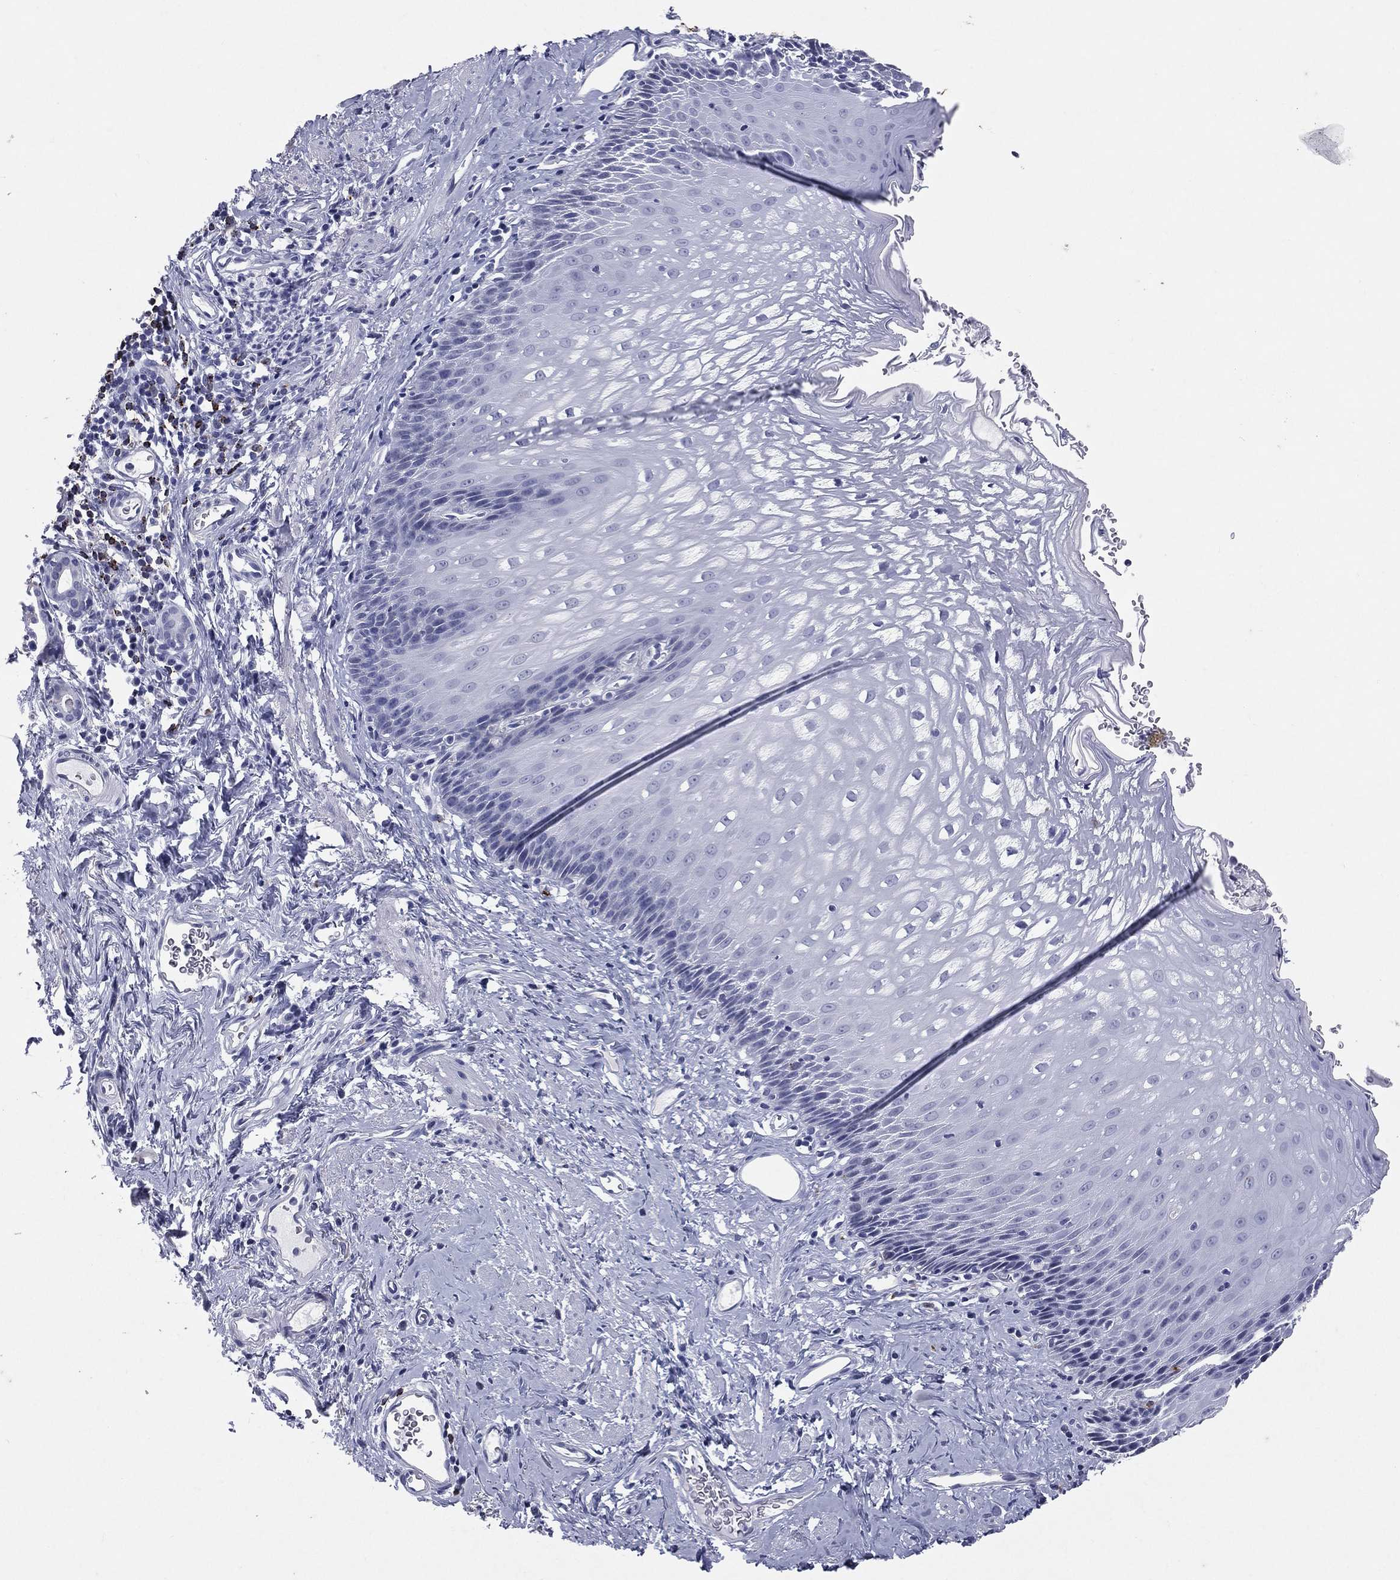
{"staining": {"intensity": "negative", "quantity": "none", "location": "none"}, "tissue": "esophagus", "cell_type": "Squamous epithelial cells", "image_type": "normal", "snomed": [{"axis": "morphology", "description": "Normal tissue, NOS"}, {"axis": "topography", "description": "Esophagus"}], "caption": "Immunohistochemistry (IHC) photomicrograph of unremarkable esophagus: esophagus stained with DAB (3,3'-diaminobenzidine) exhibits no significant protein expression in squamous epithelial cells.", "gene": "HLA", "patient": {"sex": "male", "age": 64}}